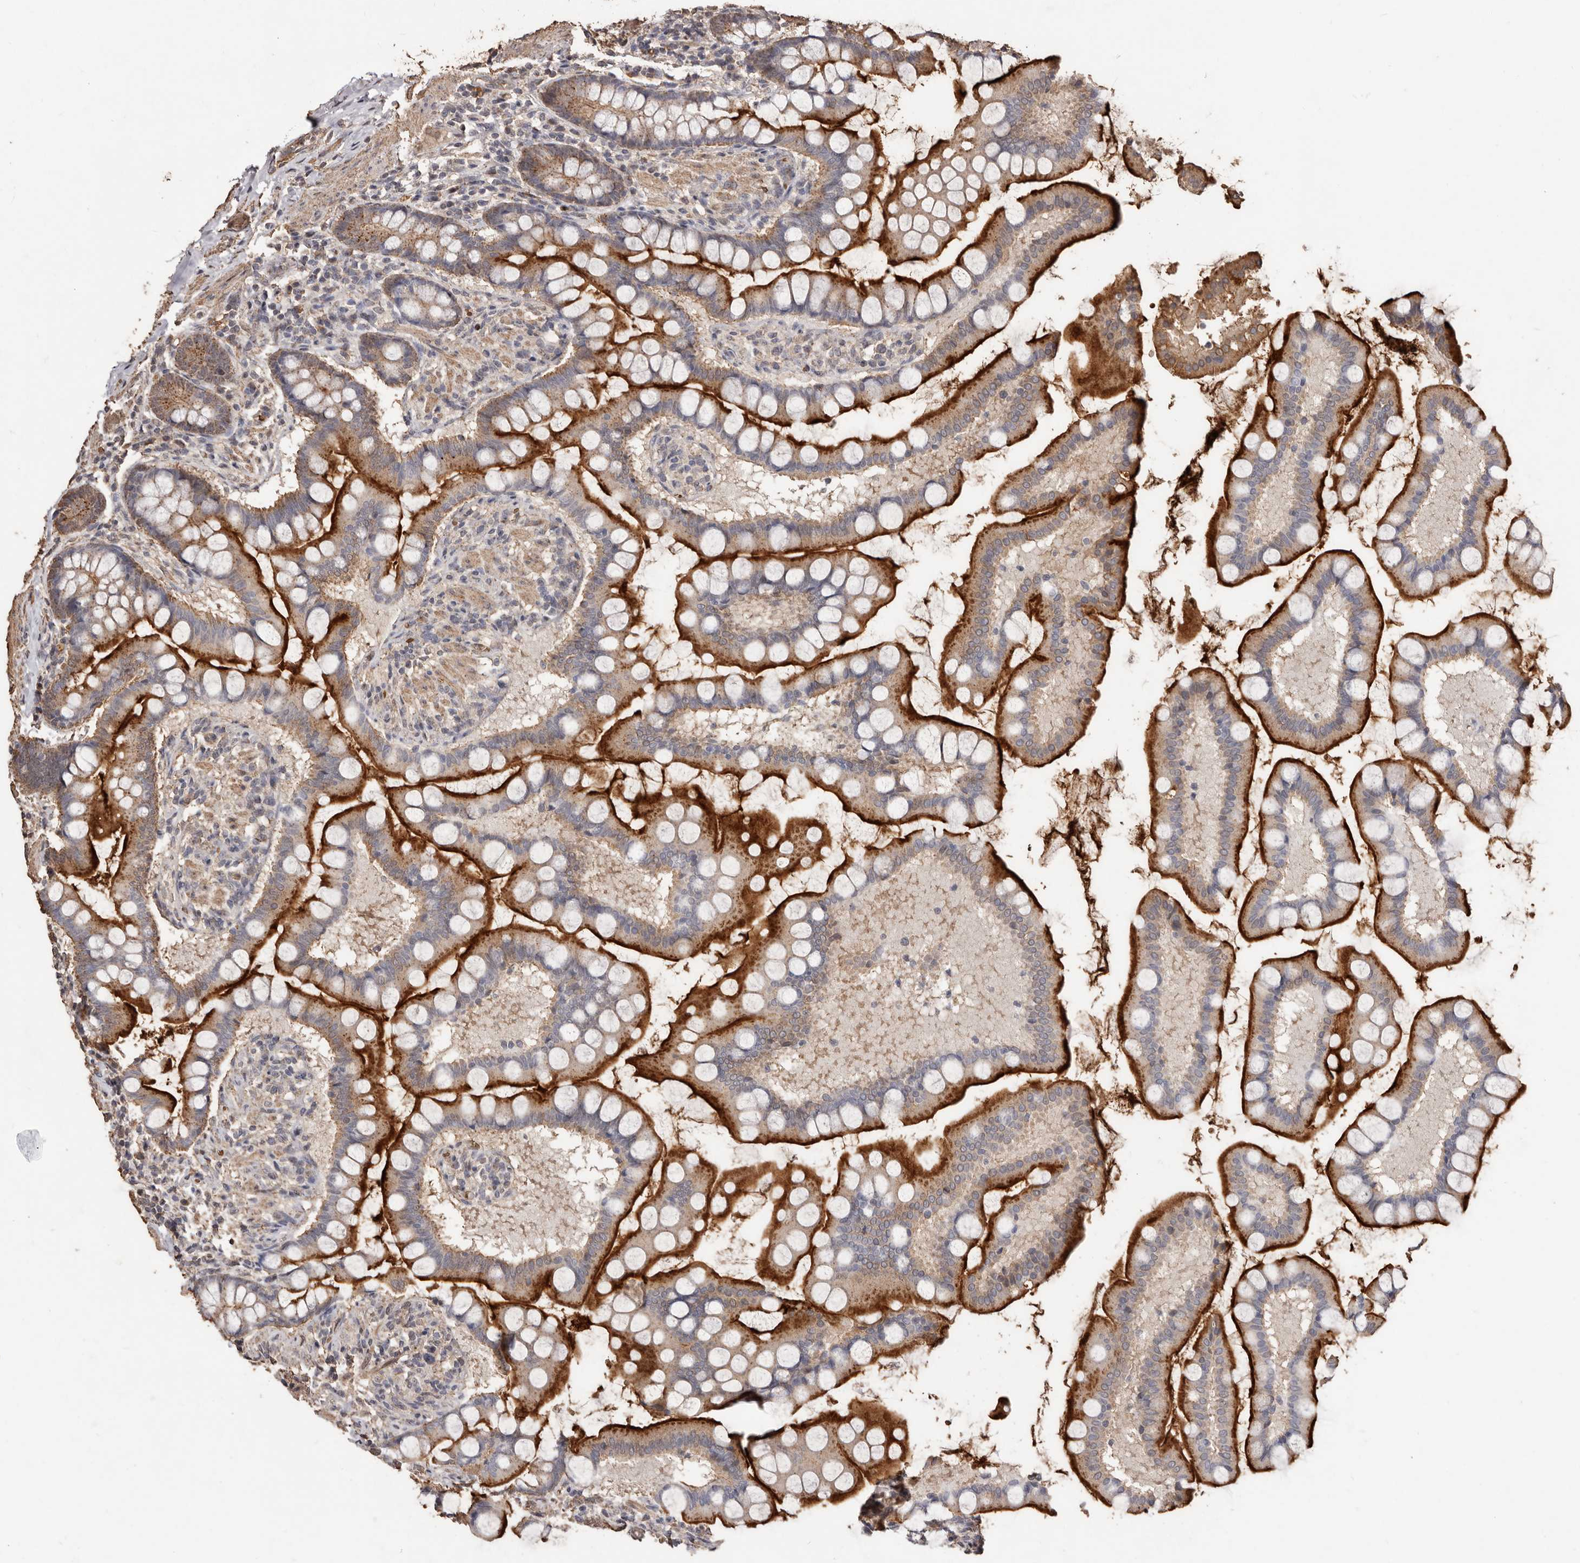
{"staining": {"intensity": "strong", "quantity": ">75%", "location": "cytoplasmic/membranous"}, "tissue": "small intestine", "cell_type": "Glandular cells", "image_type": "normal", "snomed": [{"axis": "morphology", "description": "Normal tissue, NOS"}, {"axis": "topography", "description": "Small intestine"}], "caption": "IHC (DAB) staining of unremarkable small intestine displays strong cytoplasmic/membranous protein positivity in about >75% of glandular cells. (Stains: DAB (3,3'-diaminobenzidine) in brown, nuclei in blue, Microscopy: brightfield microscopy at high magnification).", "gene": "GRAMD2A", "patient": {"sex": "male", "age": 41}}